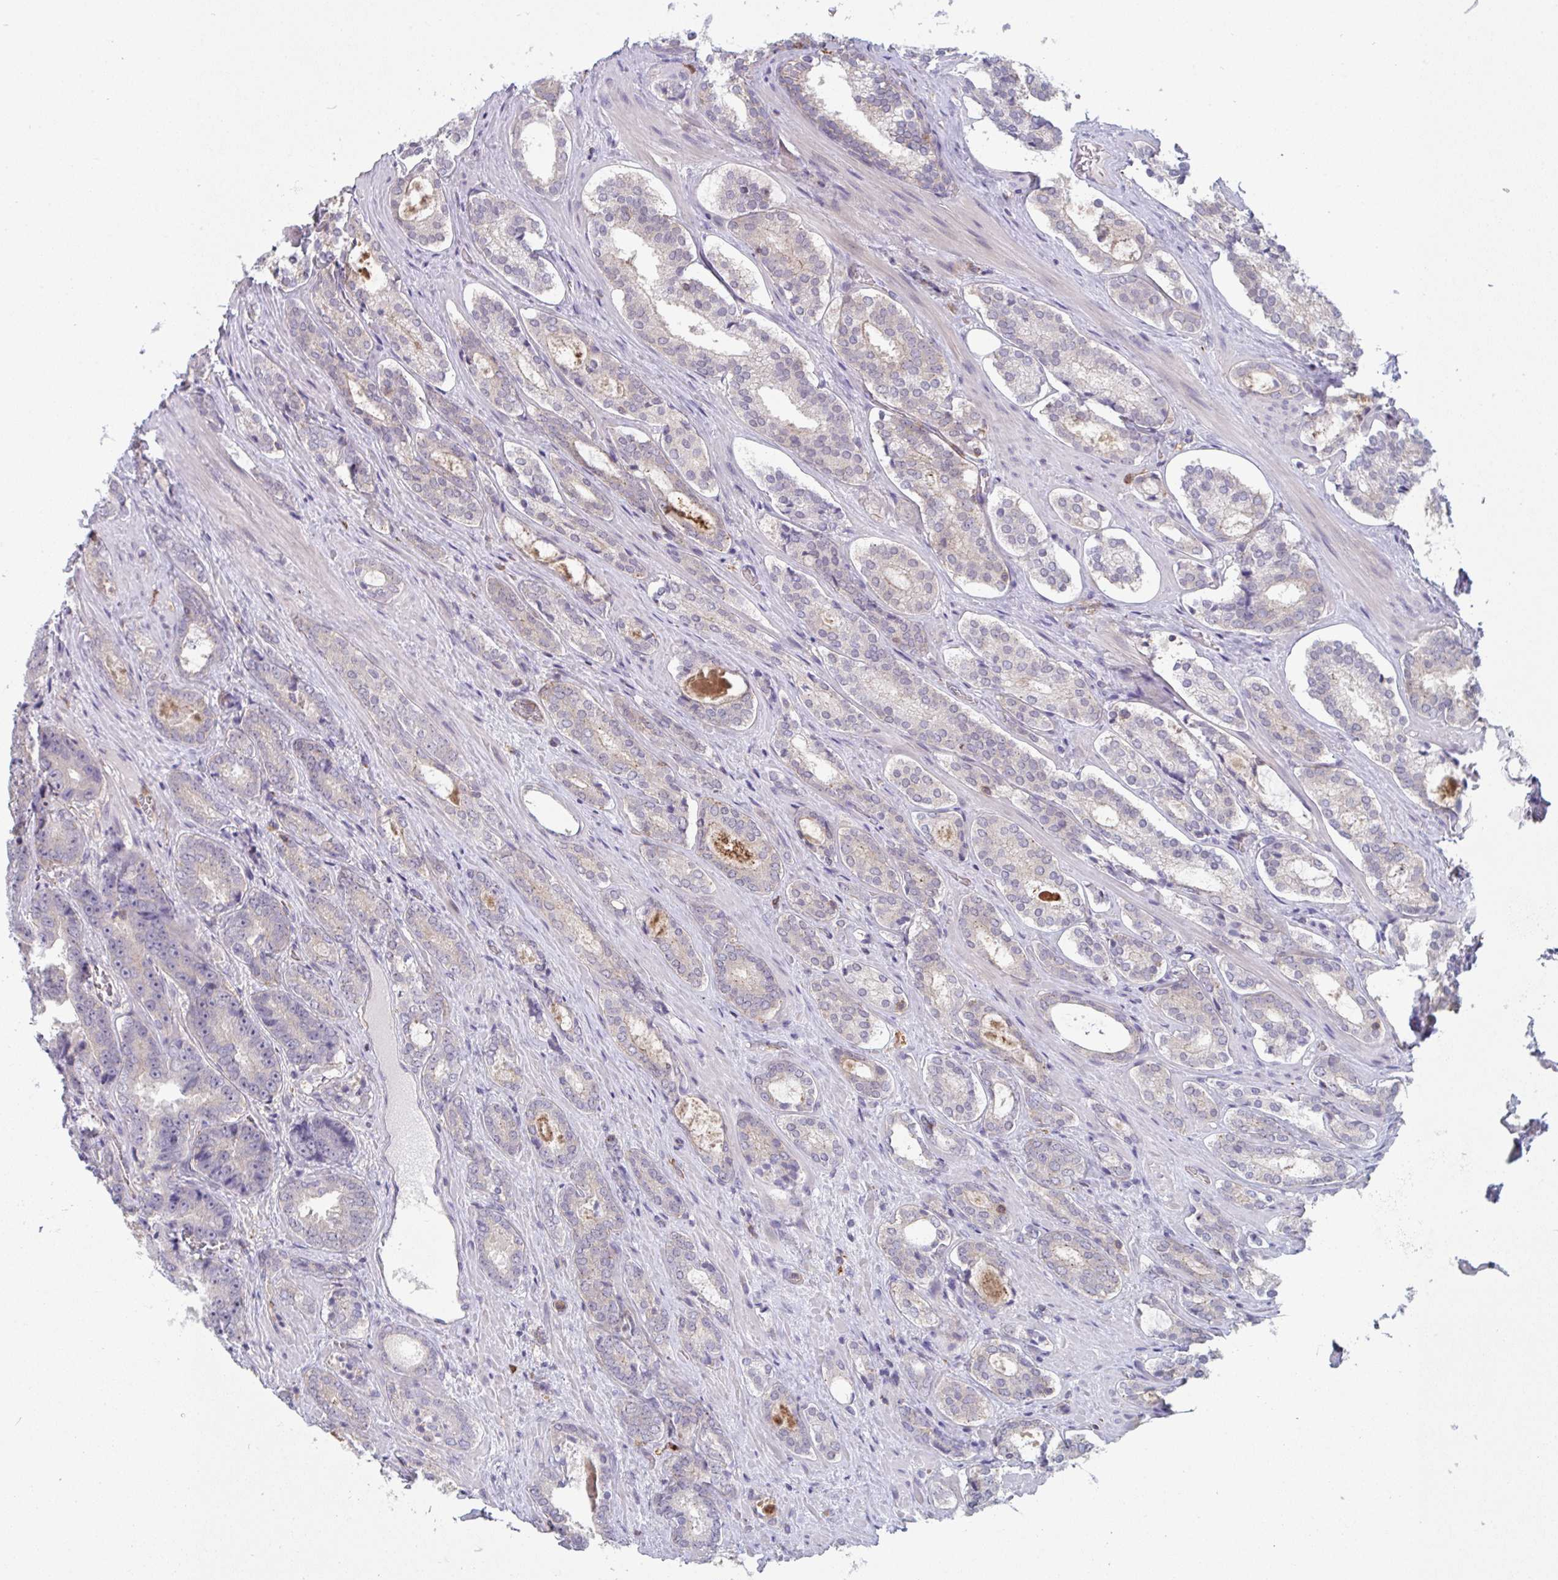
{"staining": {"intensity": "negative", "quantity": "none", "location": "none"}, "tissue": "prostate cancer", "cell_type": "Tumor cells", "image_type": "cancer", "snomed": [{"axis": "morphology", "description": "Adenocarcinoma, Low grade"}, {"axis": "topography", "description": "Prostate"}], "caption": "Adenocarcinoma (low-grade) (prostate) stained for a protein using immunohistochemistry (IHC) displays no positivity tumor cells.", "gene": "DISP2", "patient": {"sex": "male", "age": 62}}